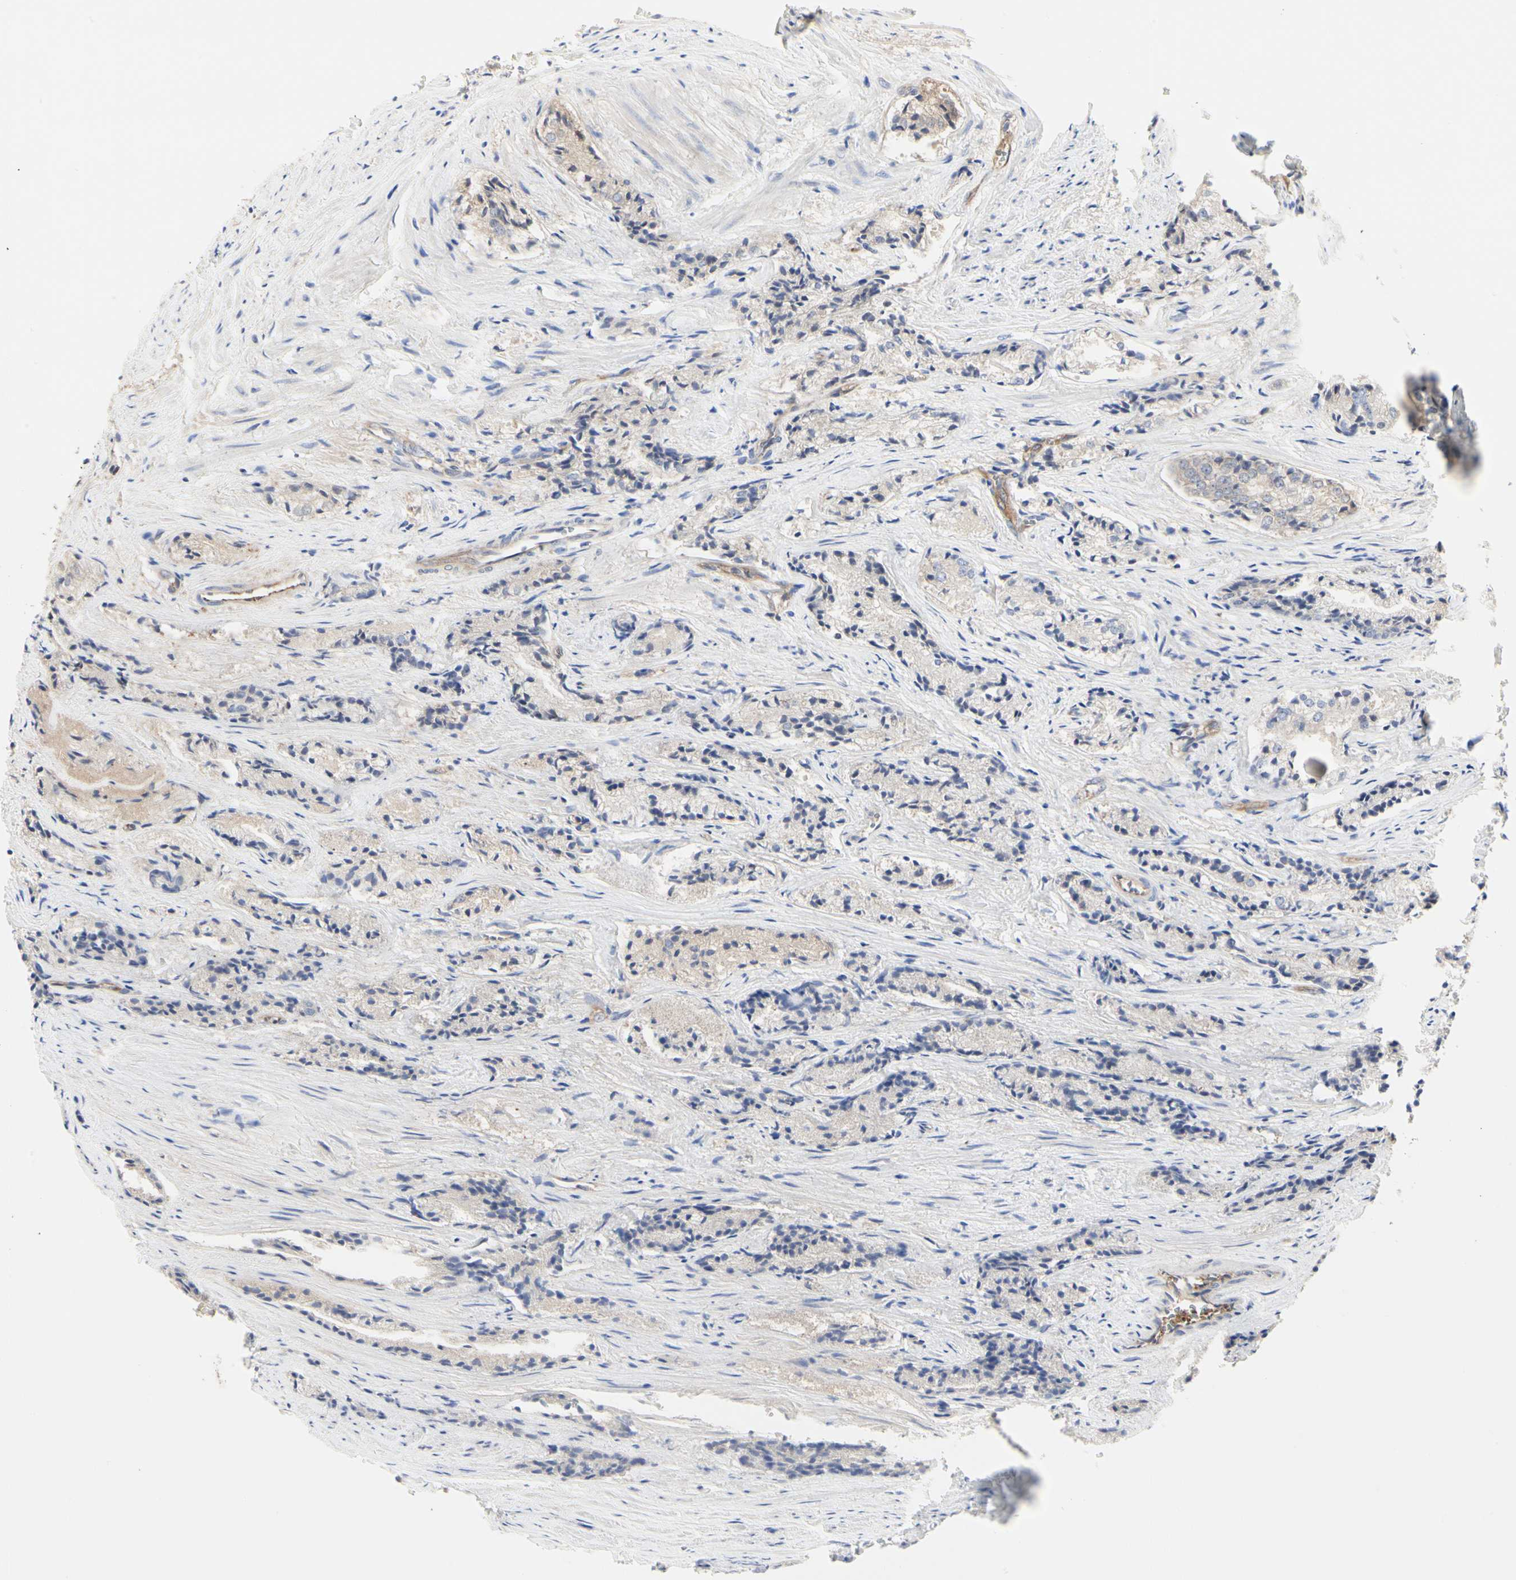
{"staining": {"intensity": "weak", "quantity": ">75%", "location": "cytoplasmic/membranous"}, "tissue": "prostate cancer", "cell_type": "Tumor cells", "image_type": "cancer", "snomed": [{"axis": "morphology", "description": "Adenocarcinoma, Low grade"}, {"axis": "topography", "description": "Prostate"}], "caption": "IHC image of prostate cancer (low-grade adenocarcinoma) stained for a protein (brown), which reveals low levels of weak cytoplasmic/membranous positivity in about >75% of tumor cells.", "gene": "C3orf52", "patient": {"sex": "male", "age": 60}}